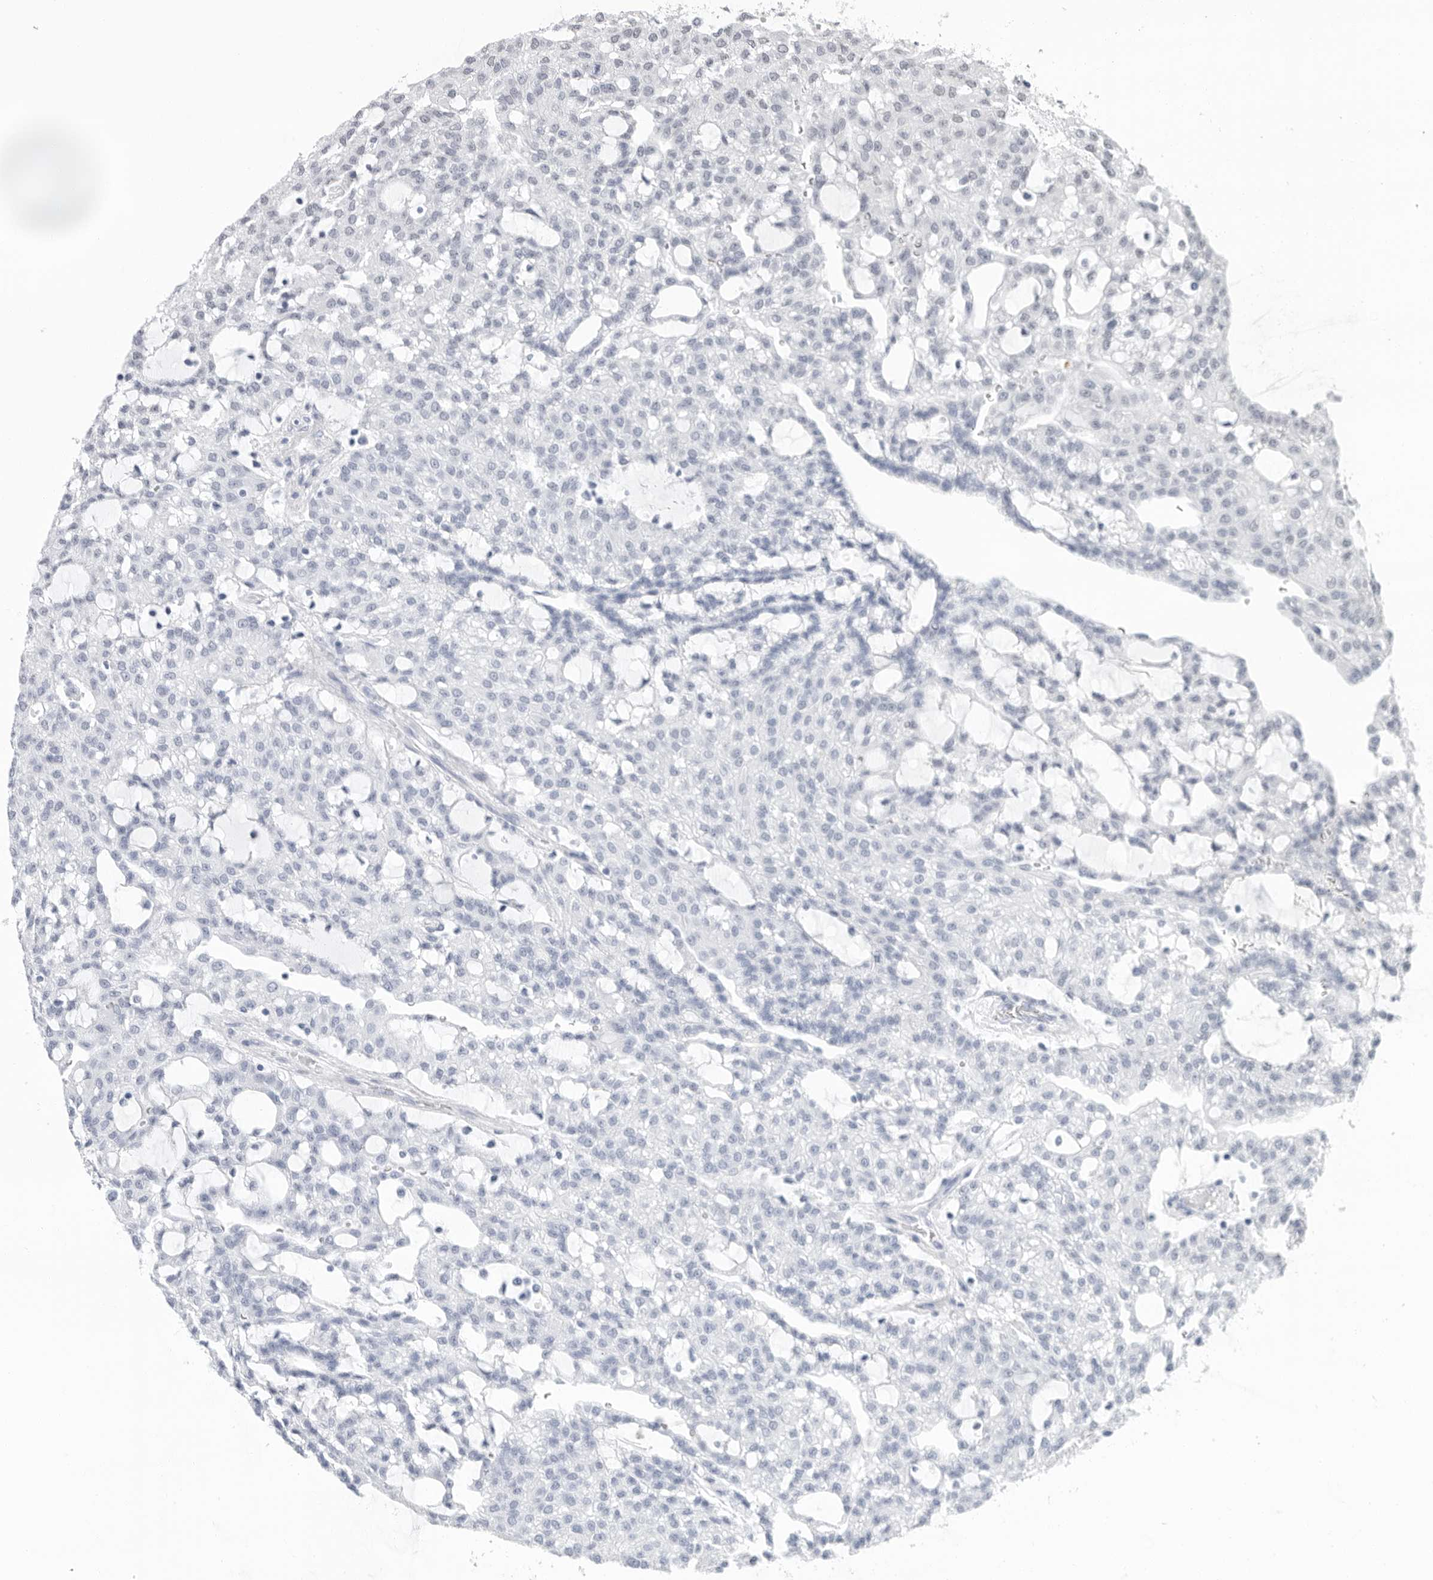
{"staining": {"intensity": "negative", "quantity": "none", "location": "none"}, "tissue": "renal cancer", "cell_type": "Tumor cells", "image_type": "cancer", "snomed": [{"axis": "morphology", "description": "Adenocarcinoma, NOS"}, {"axis": "topography", "description": "Kidney"}], "caption": "DAB (3,3'-diaminobenzidine) immunohistochemical staining of human renal cancer displays no significant positivity in tumor cells. (Stains: DAB immunohistochemistry with hematoxylin counter stain, Microscopy: brightfield microscopy at high magnification).", "gene": "ARHGEF10", "patient": {"sex": "male", "age": 63}}